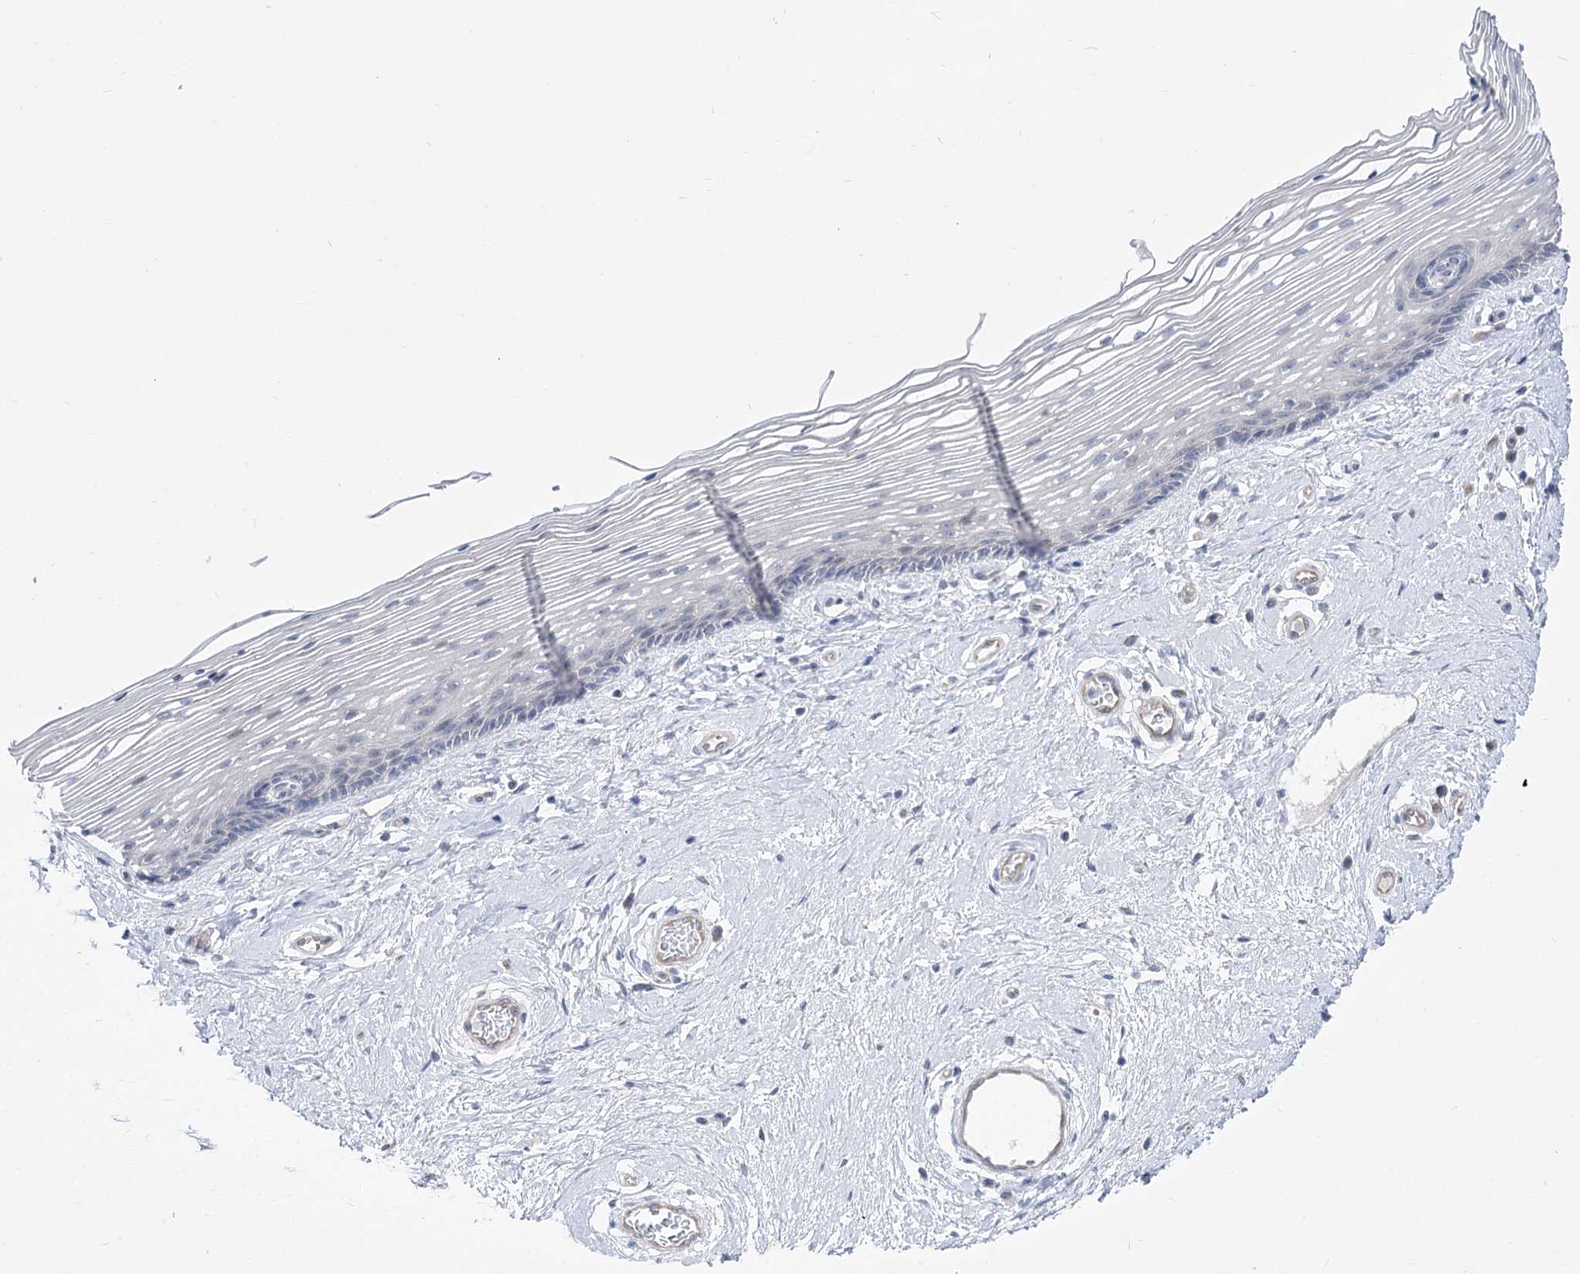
{"staining": {"intensity": "negative", "quantity": "none", "location": "none"}, "tissue": "vagina", "cell_type": "Squamous epithelial cells", "image_type": "normal", "snomed": [{"axis": "morphology", "description": "Normal tissue, NOS"}, {"axis": "topography", "description": "Vagina"}], "caption": "Immunohistochemical staining of normal vagina demonstrates no significant staining in squamous epithelial cells. Brightfield microscopy of immunohistochemistry (IHC) stained with DAB (brown) and hematoxylin (blue), captured at high magnification.", "gene": "HELT", "patient": {"sex": "female", "age": 46}}